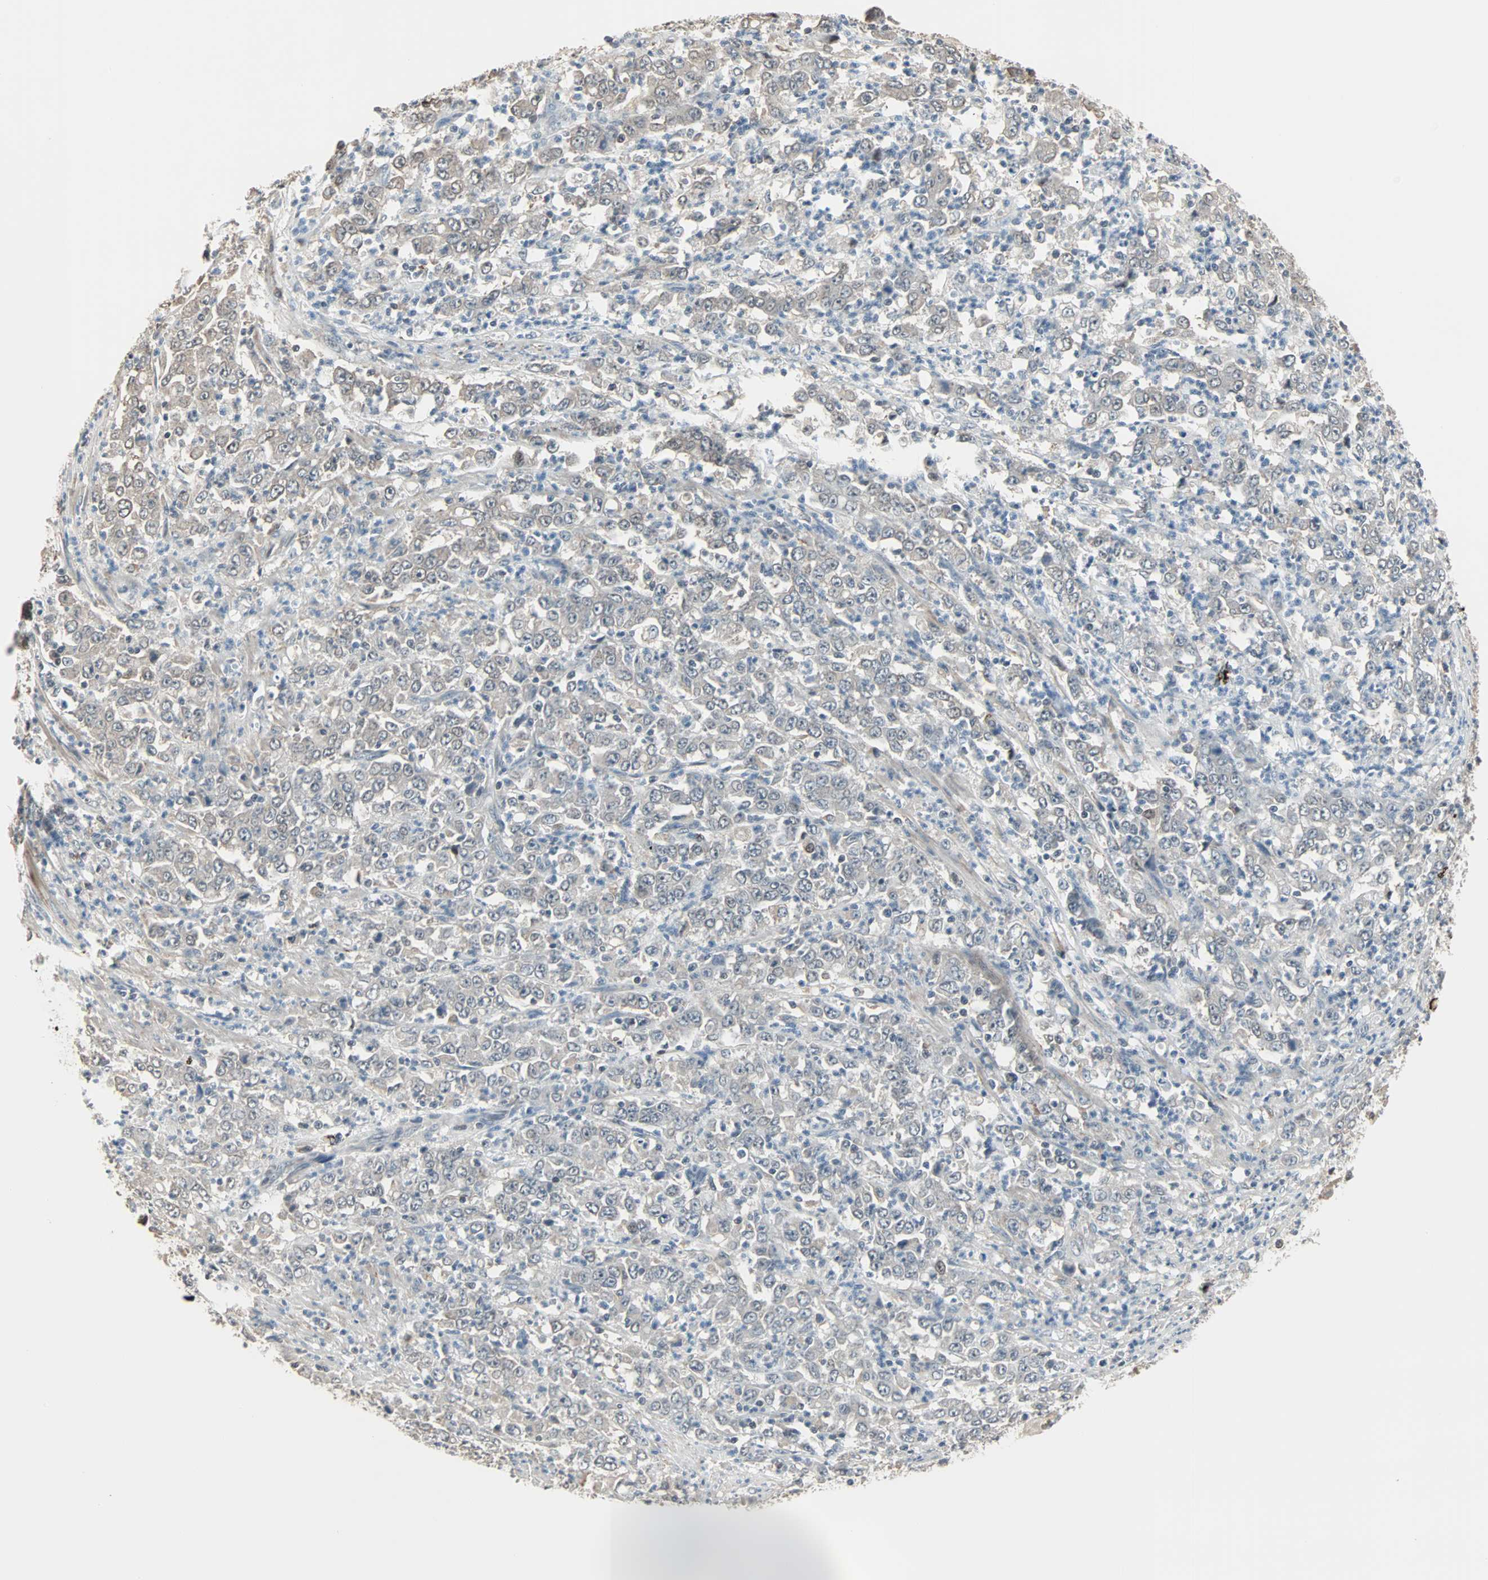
{"staining": {"intensity": "weak", "quantity": "25%-75%", "location": "cytoplasmic/membranous,nuclear"}, "tissue": "stomach cancer", "cell_type": "Tumor cells", "image_type": "cancer", "snomed": [{"axis": "morphology", "description": "Adenocarcinoma, NOS"}, {"axis": "topography", "description": "Stomach, lower"}], "caption": "There is low levels of weak cytoplasmic/membranous and nuclear positivity in tumor cells of stomach cancer, as demonstrated by immunohistochemical staining (brown color).", "gene": "KDM4A", "patient": {"sex": "female", "age": 71}}